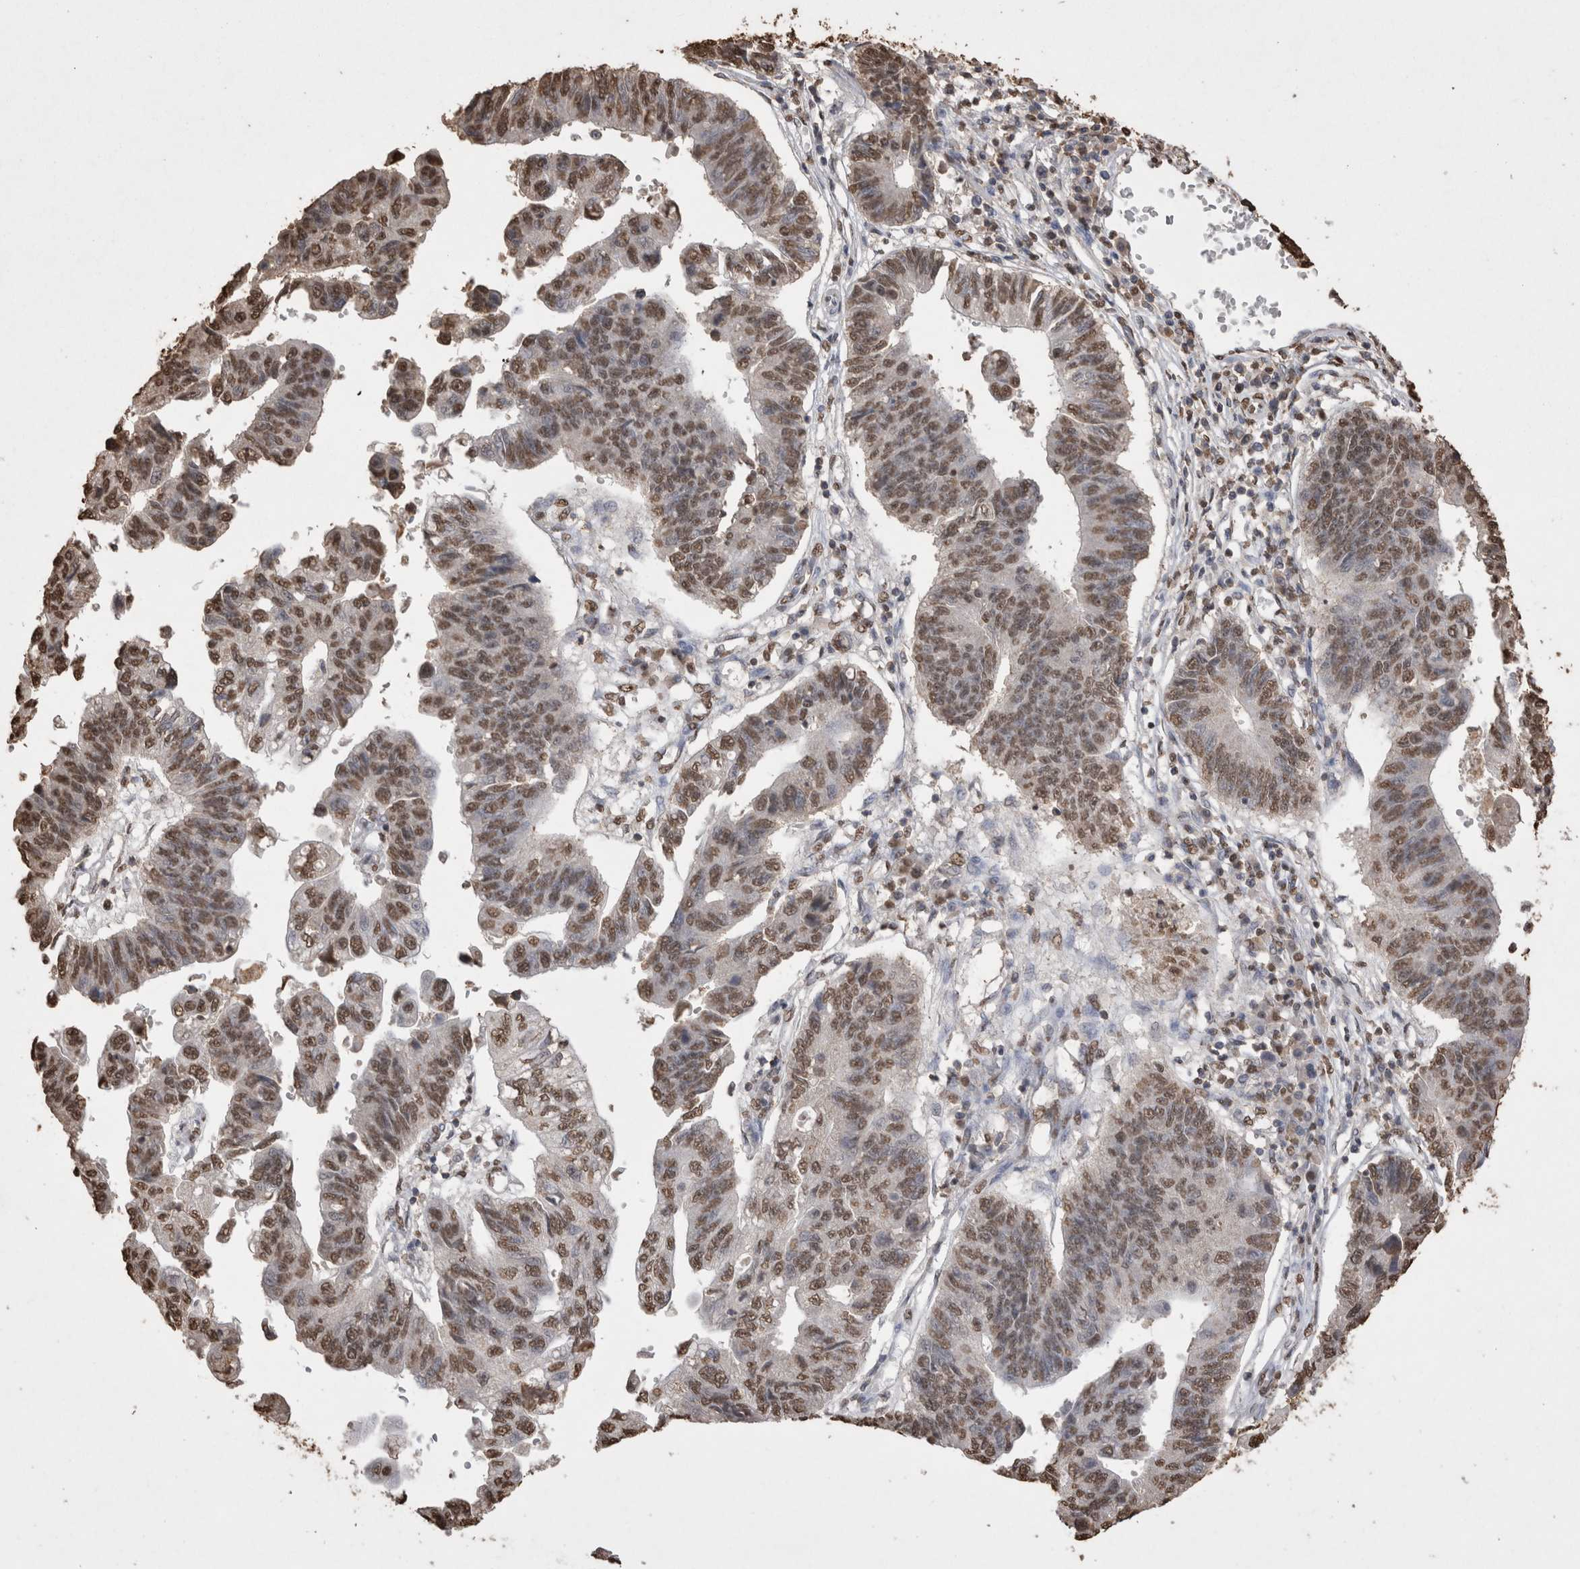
{"staining": {"intensity": "moderate", "quantity": ">75%", "location": "nuclear"}, "tissue": "stomach cancer", "cell_type": "Tumor cells", "image_type": "cancer", "snomed": [{"axis": "morphology", "description": "Adenocarcinoma, NOS"}, {"axis": "topography", "description": "Stomach"}], "caption": "There is medium levels of moderate nuclear staining in tumor cells of adenocarcinoma (stomach), as demonstrated by immunohistochemical staining (brown color).", "gene": "POU5F1", "patient": {"sex": "male", "age": 59}}